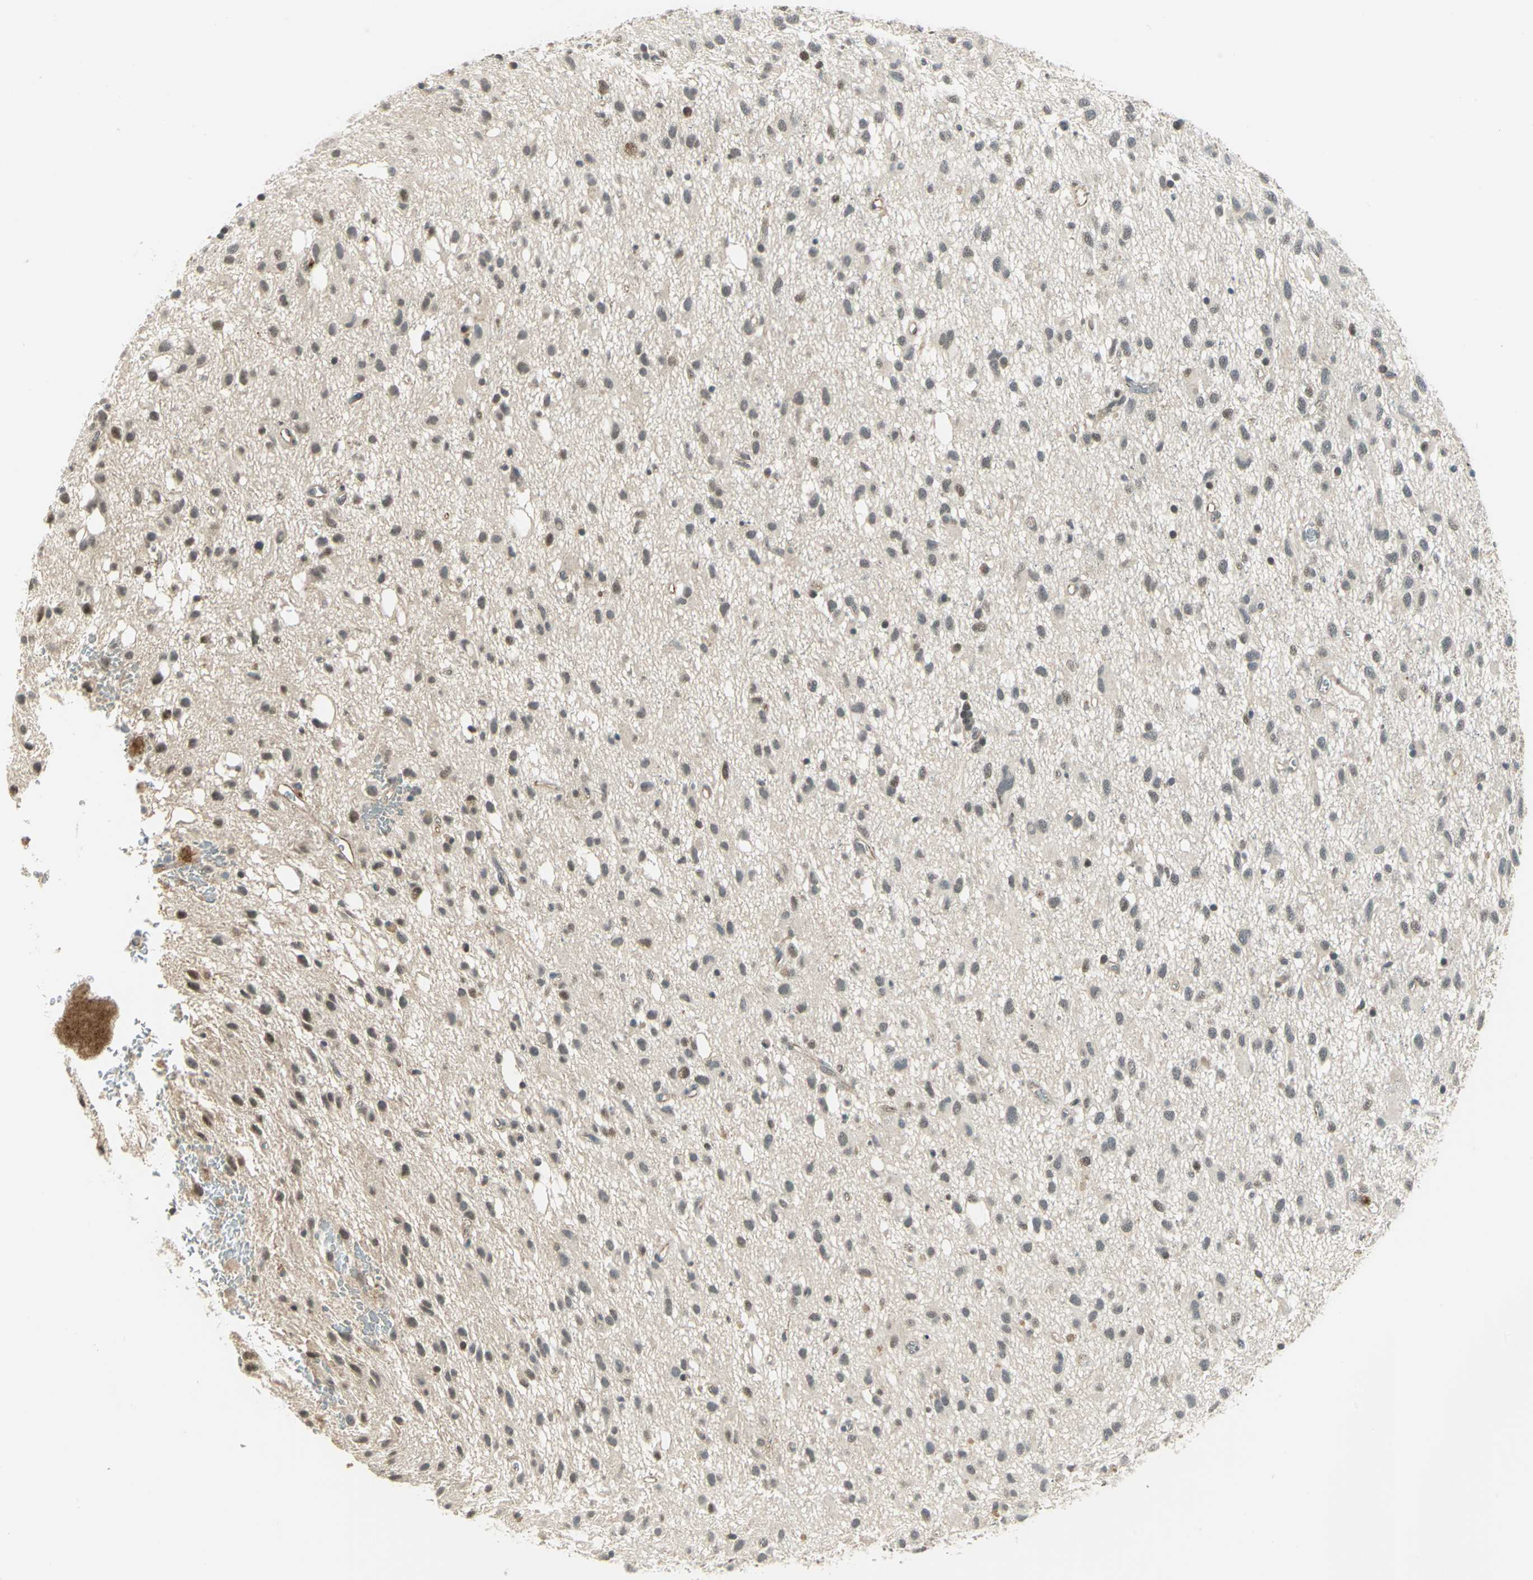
{"staining": {"intensity": "weak", "quantity": "25%-75%", "location": "cytoplasmic/membranous,nuclear"}, "tissue": "glioma", "cell_type": "Tumor cells", "image_type": "cancer", "snomed": [{"axis": "morphology", "description": "Glioma, malignant, Low grade"}, {"axis": "topography", "description": "Brain"}], "caption": "Malignant glioma (low-grade) stained with immunohistochemistry (IHC) displays weak cytoplasmic/membranous and nuclear staining in approximately 25%-75% of tumor cells.", "gene": "PLAGL2", "patient": {"sex": "male", "age": 77}}